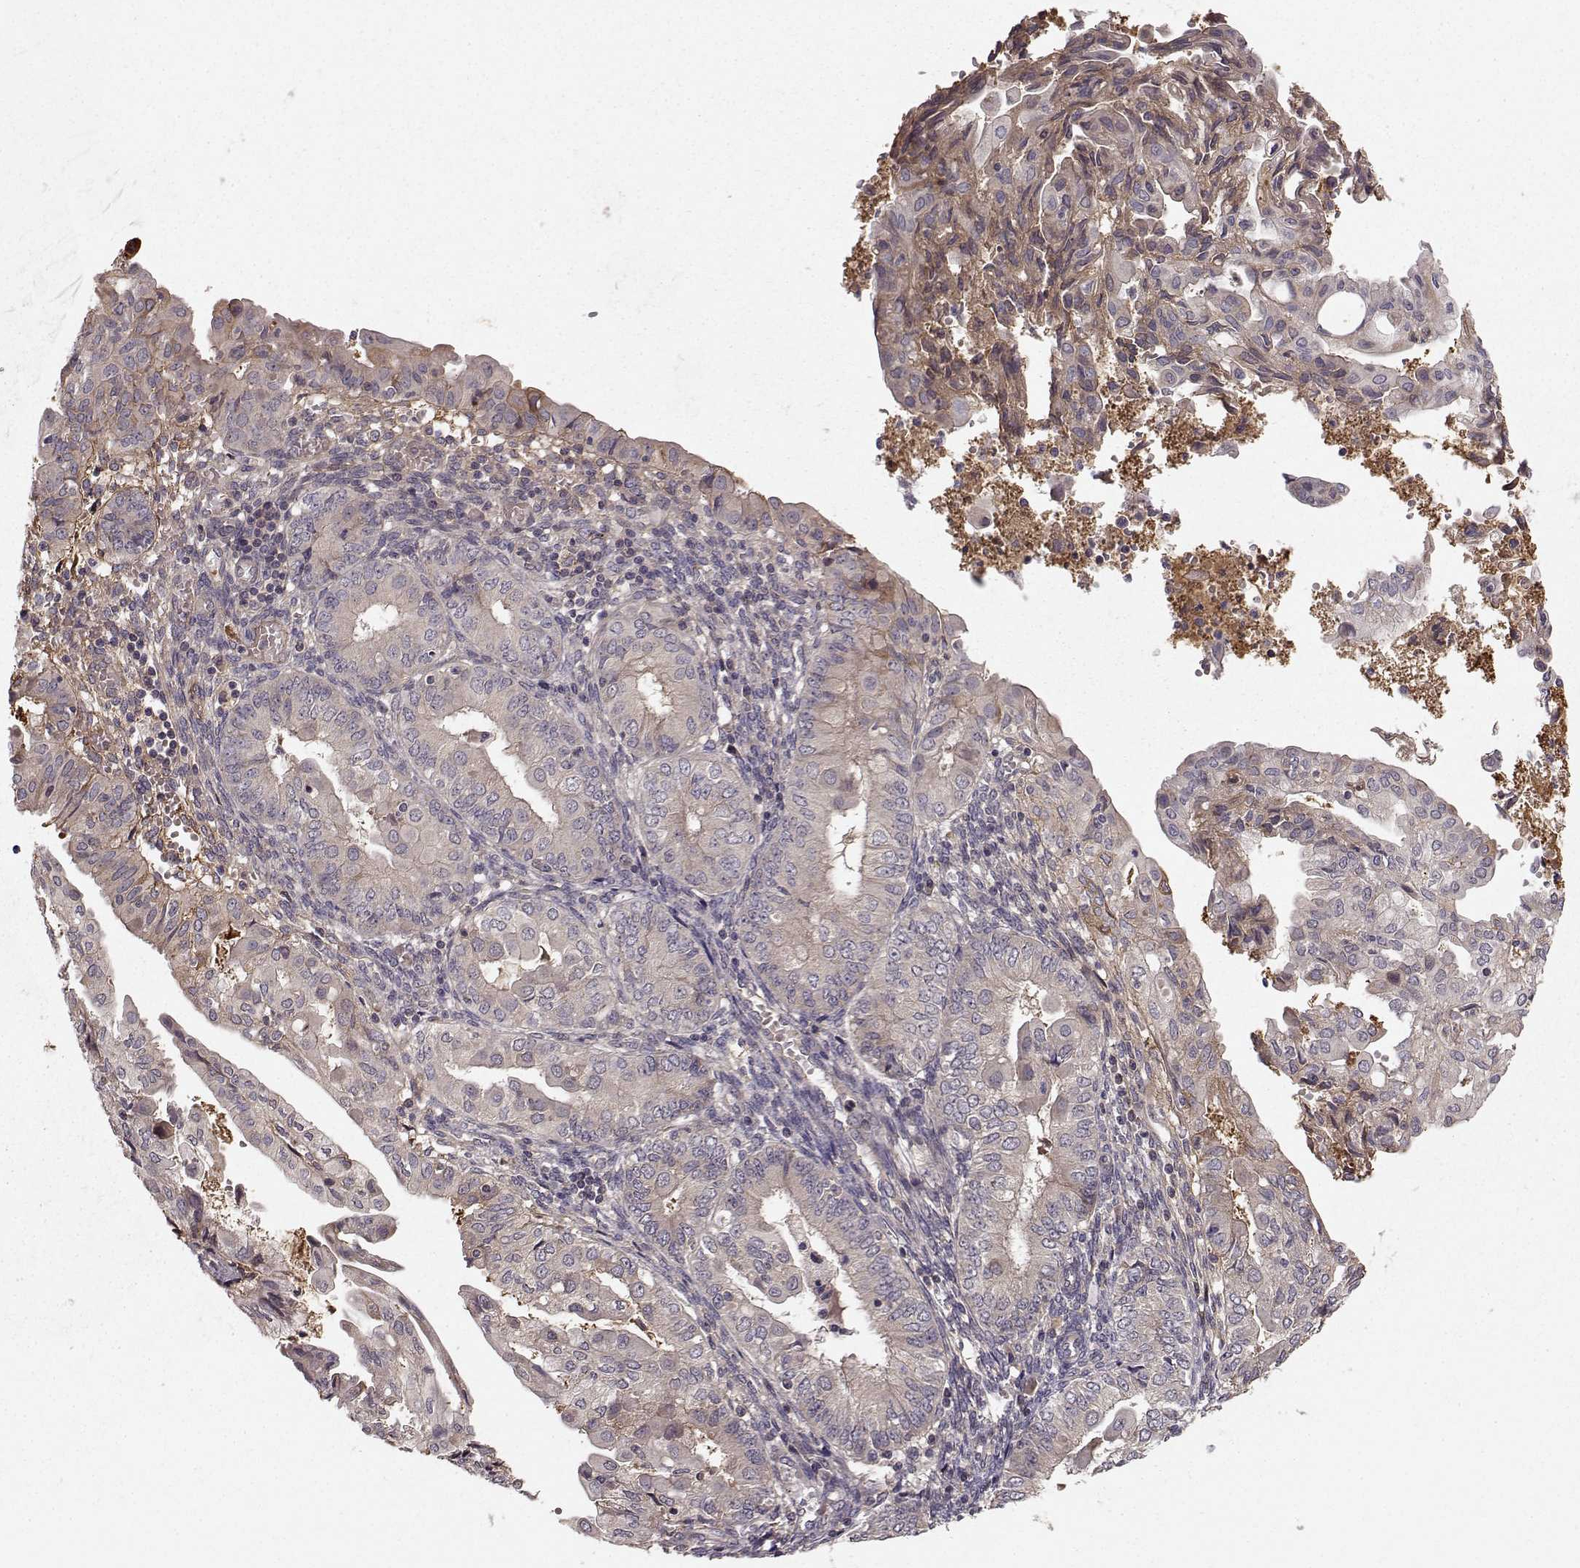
{"staining": {"intensity": "weak", "quantity": "<25%", "location": "cytoplasmic/membranous"}, "tissue": "endometrial cancer", "cell_type": "Tumor cells", "image_type": "cancer", "snomed": [{"axis": "morphology", "description": "Adenocarcinoma, NOS"}, {"axis": "topography", "description": "Endometrium"}], "caption": "Immunohistochemistry histopathology image of adenocarcinoma (endometrial) stained for a protein (brown), which demonstrates no staining in tumor cells.", "gene": "WNT6", "patient": {"sex": "female", "age": 68}}